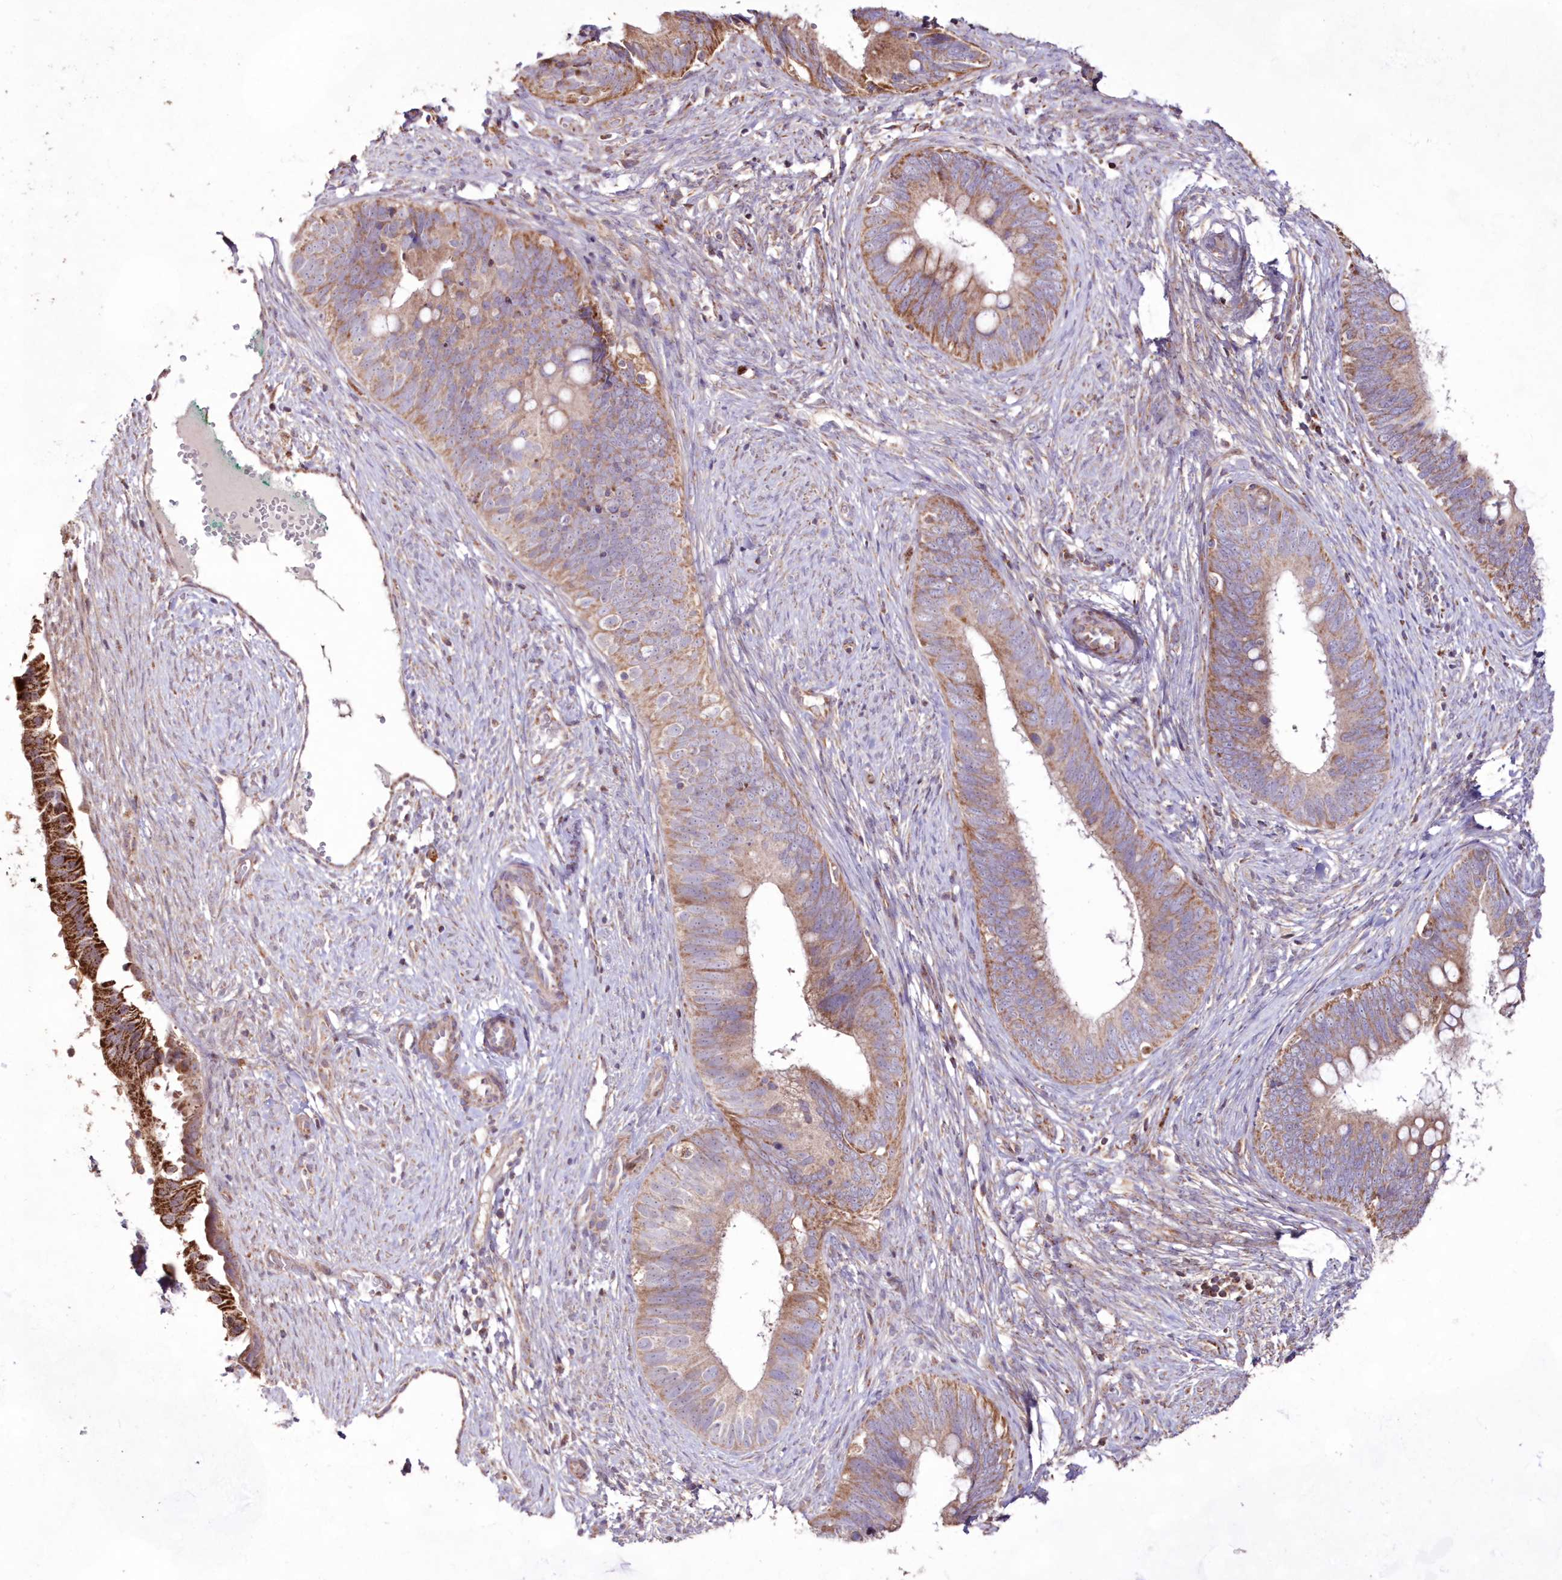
{"staining": {"intensity": "moderate", "quantity": ">75%", "location": "cytoplasmic/membranous"}, "tissue": "cervical cancer", "cell_type": "Tumor cells", "image_type": "cancer", "snomed": [{"axis": "morphology", "description": "Adenocarcinoma, NOS"}, {"axis": "topography", "description": "Cervix"}], "caption": "Protein staining demonstrates moderate cytoplasmic/membranous expression in about >75% of tumor cells in adenocarcinoma (cervical).", "gene": "HADHB", "patient": {"sex": "female", "age": 42}}